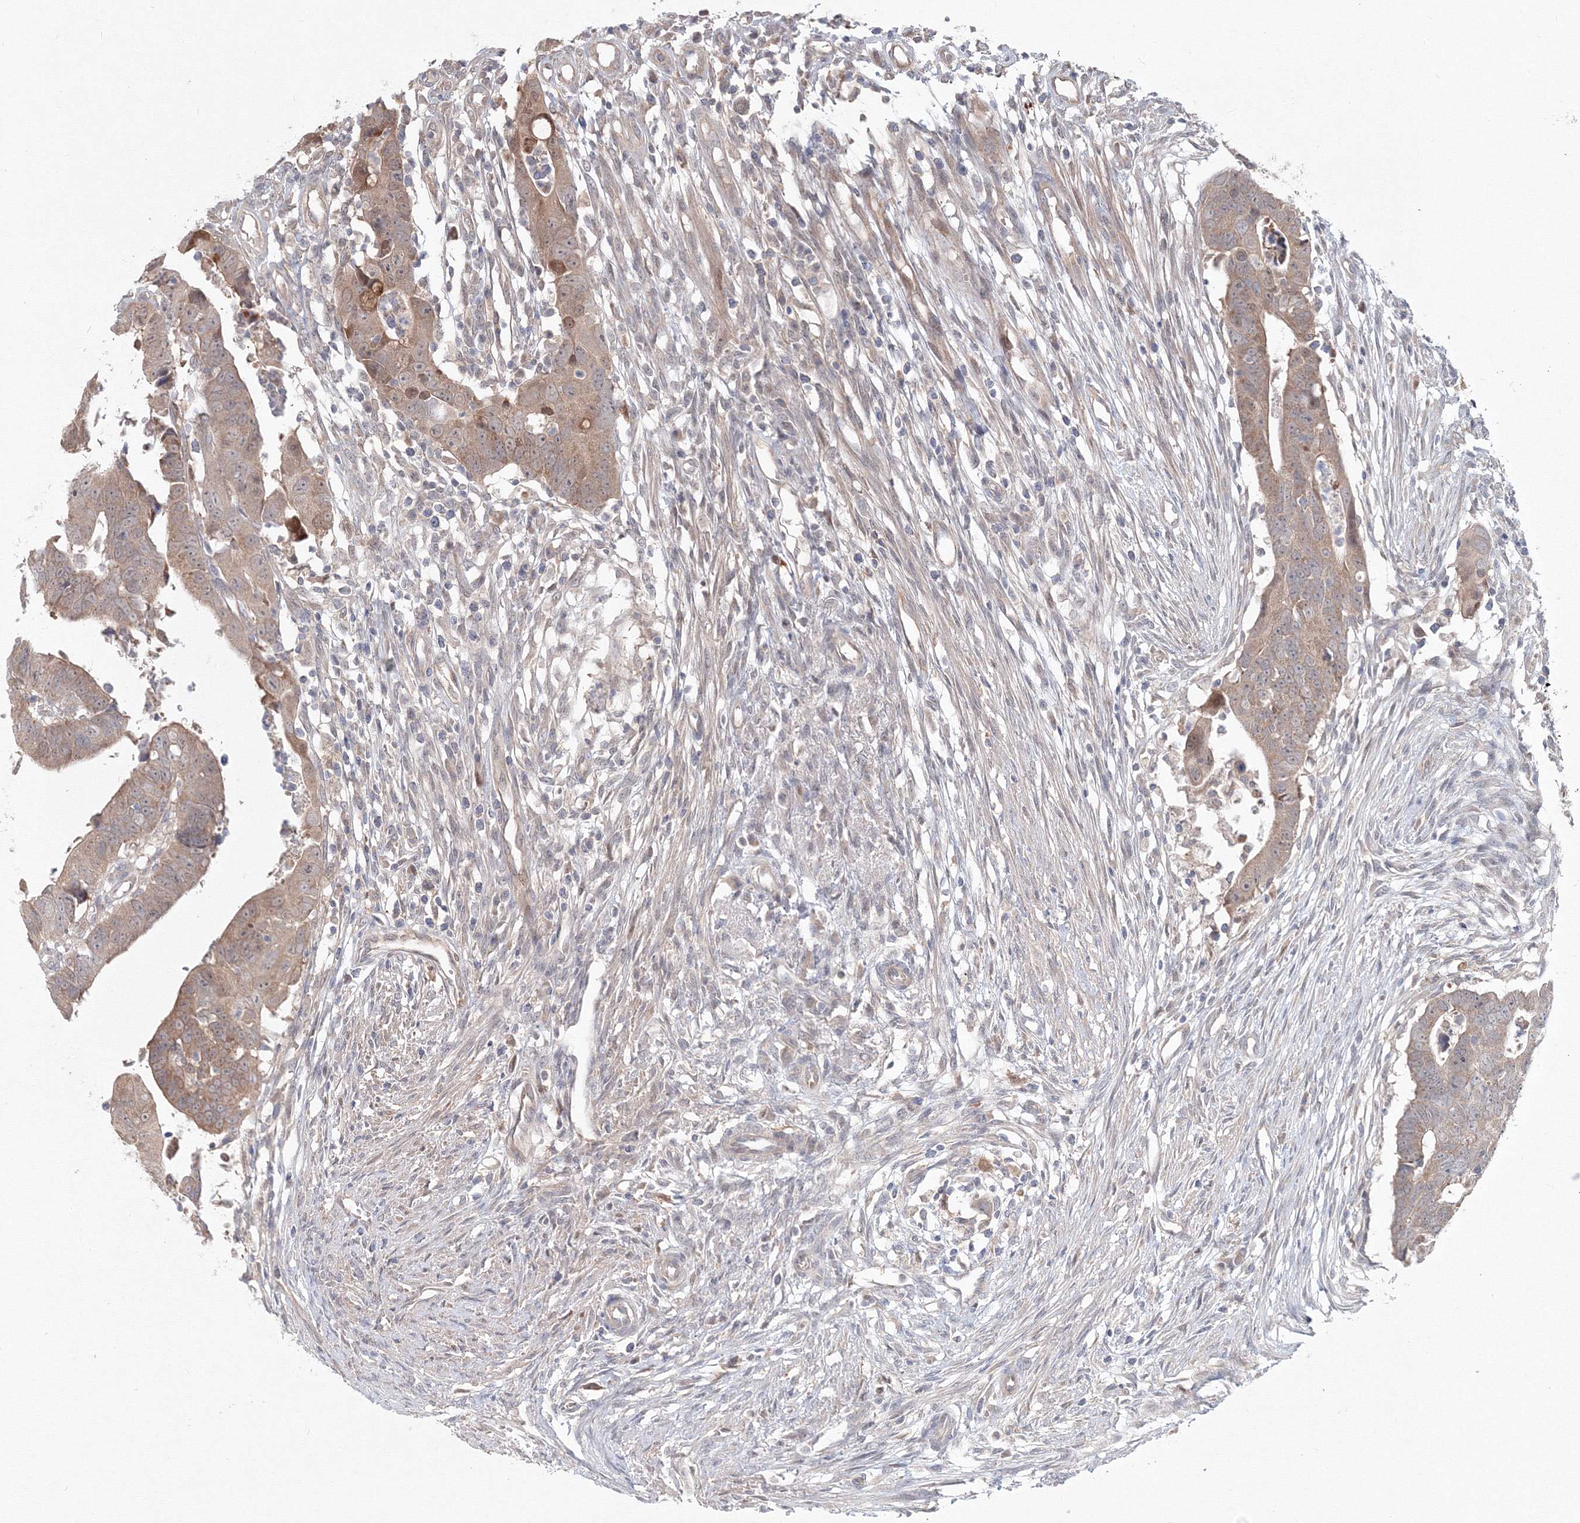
{"staining": {"intensity": "moderate", "quantity": ">75%", "location": "cytoplasmic/membranous"}, "tissue": "colorectal cancer", "cell_type": "Tumor cells", "image_type": "cancer", "snomed": [{"axis": "morphology", "description": "Adenocarcinoma, NOS"}, {"axis": "topography", "description": "Rectum"}], "caption": "Colorectal adenocarcinoma stained with DAB (3,3'-diaminobenzidine) immunohistochemistry (IHC) exhibits medium levels of moderate cytoplasmic/membranous staining in approximately >75% of tumor cells.", "gene": "MKRN2", "patient": {"sex": "female", "age": 65}}